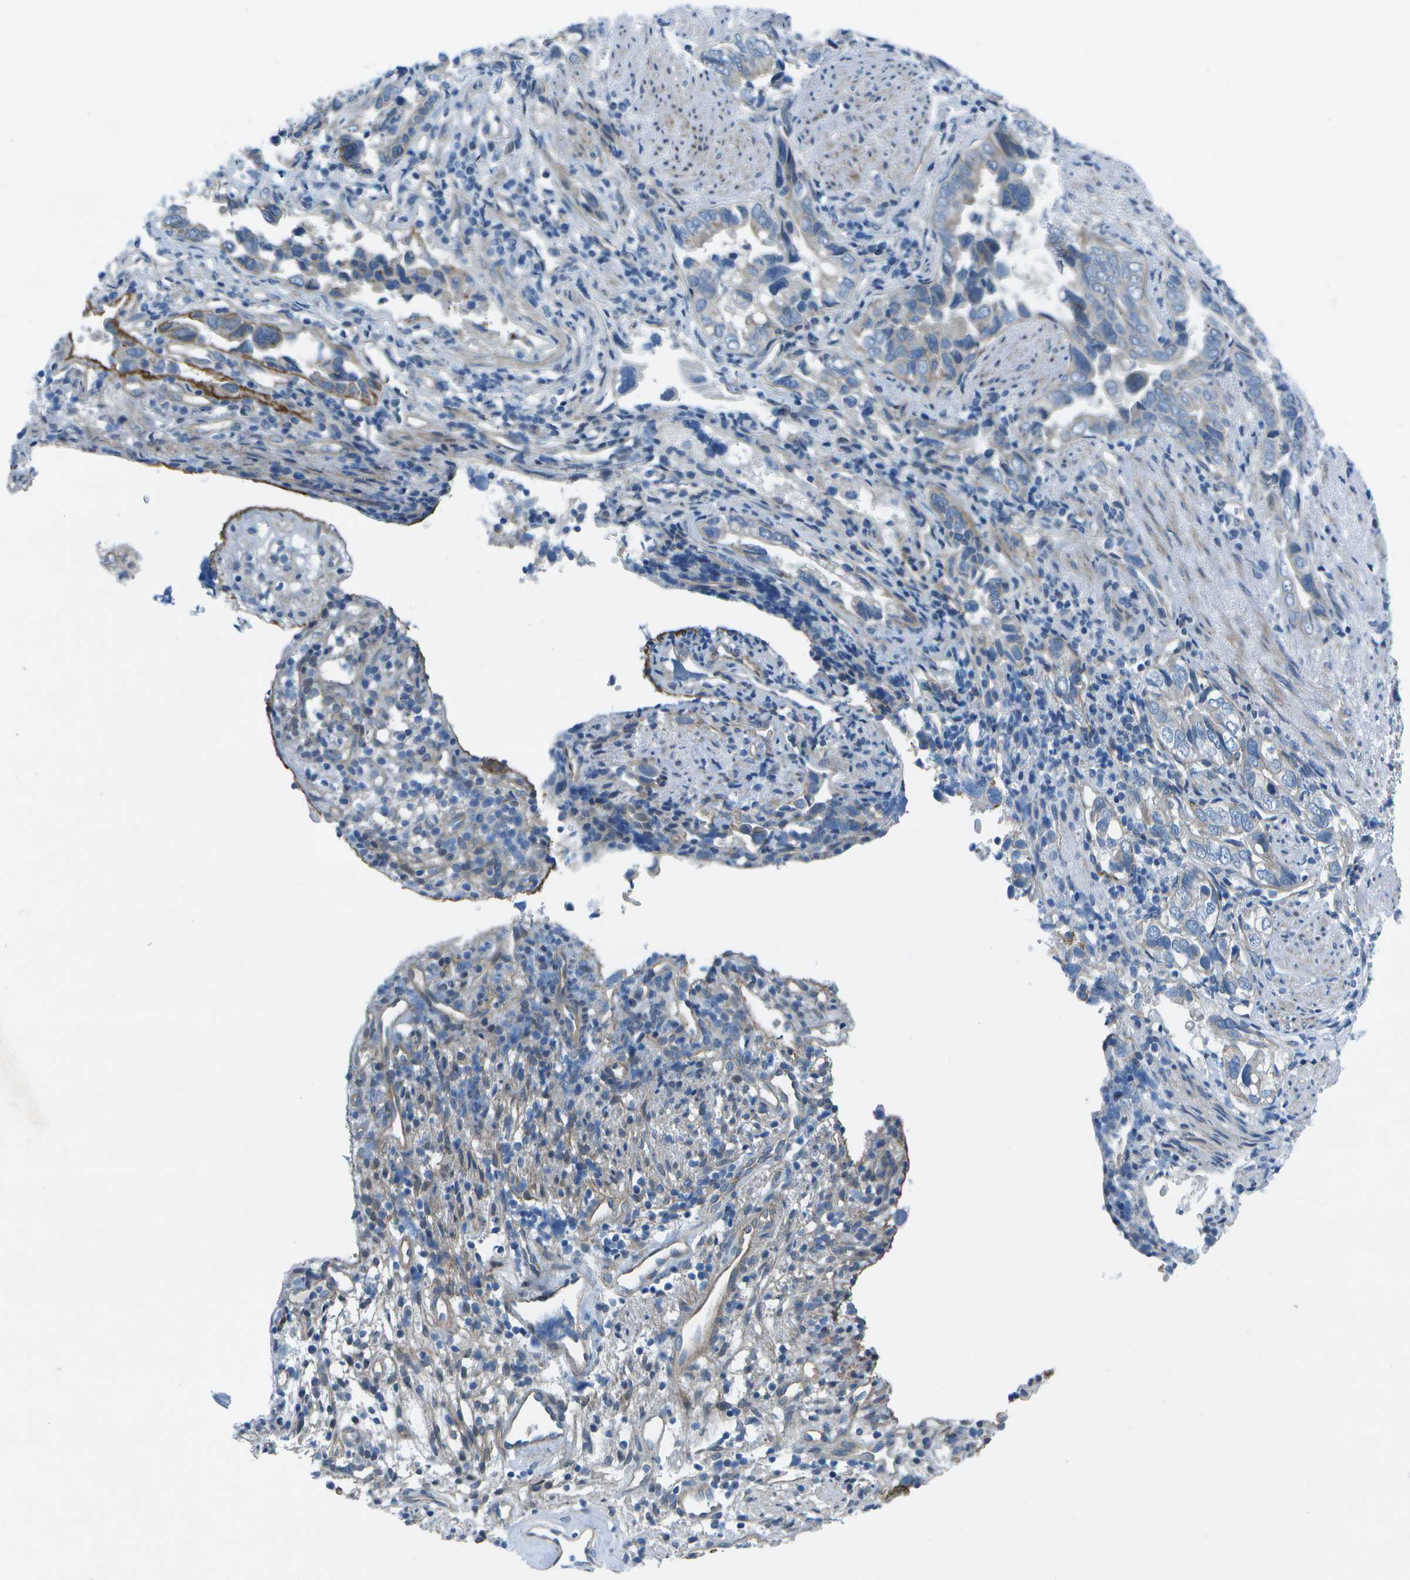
{"staining": {"intensity": "weak", "quantity": "<25%", "location": "cytoplasmic/membranous"}, "tissue": "liver cancer", "cell_type": "Tumor cells", "image_type": "cancer", "snomed": [{"axis": "morphology", "description": "Cholangiocarcinoma"}, {"axis": "topography", "description": "Liver"}], "caption": "This is an immunohistochemistry photomicrograph of liver cancer (cholangiocarcinoma). There is no staining in tumor cells.", "gene": "SORBS3", "patient": {"sex": "female", "age": 79}}